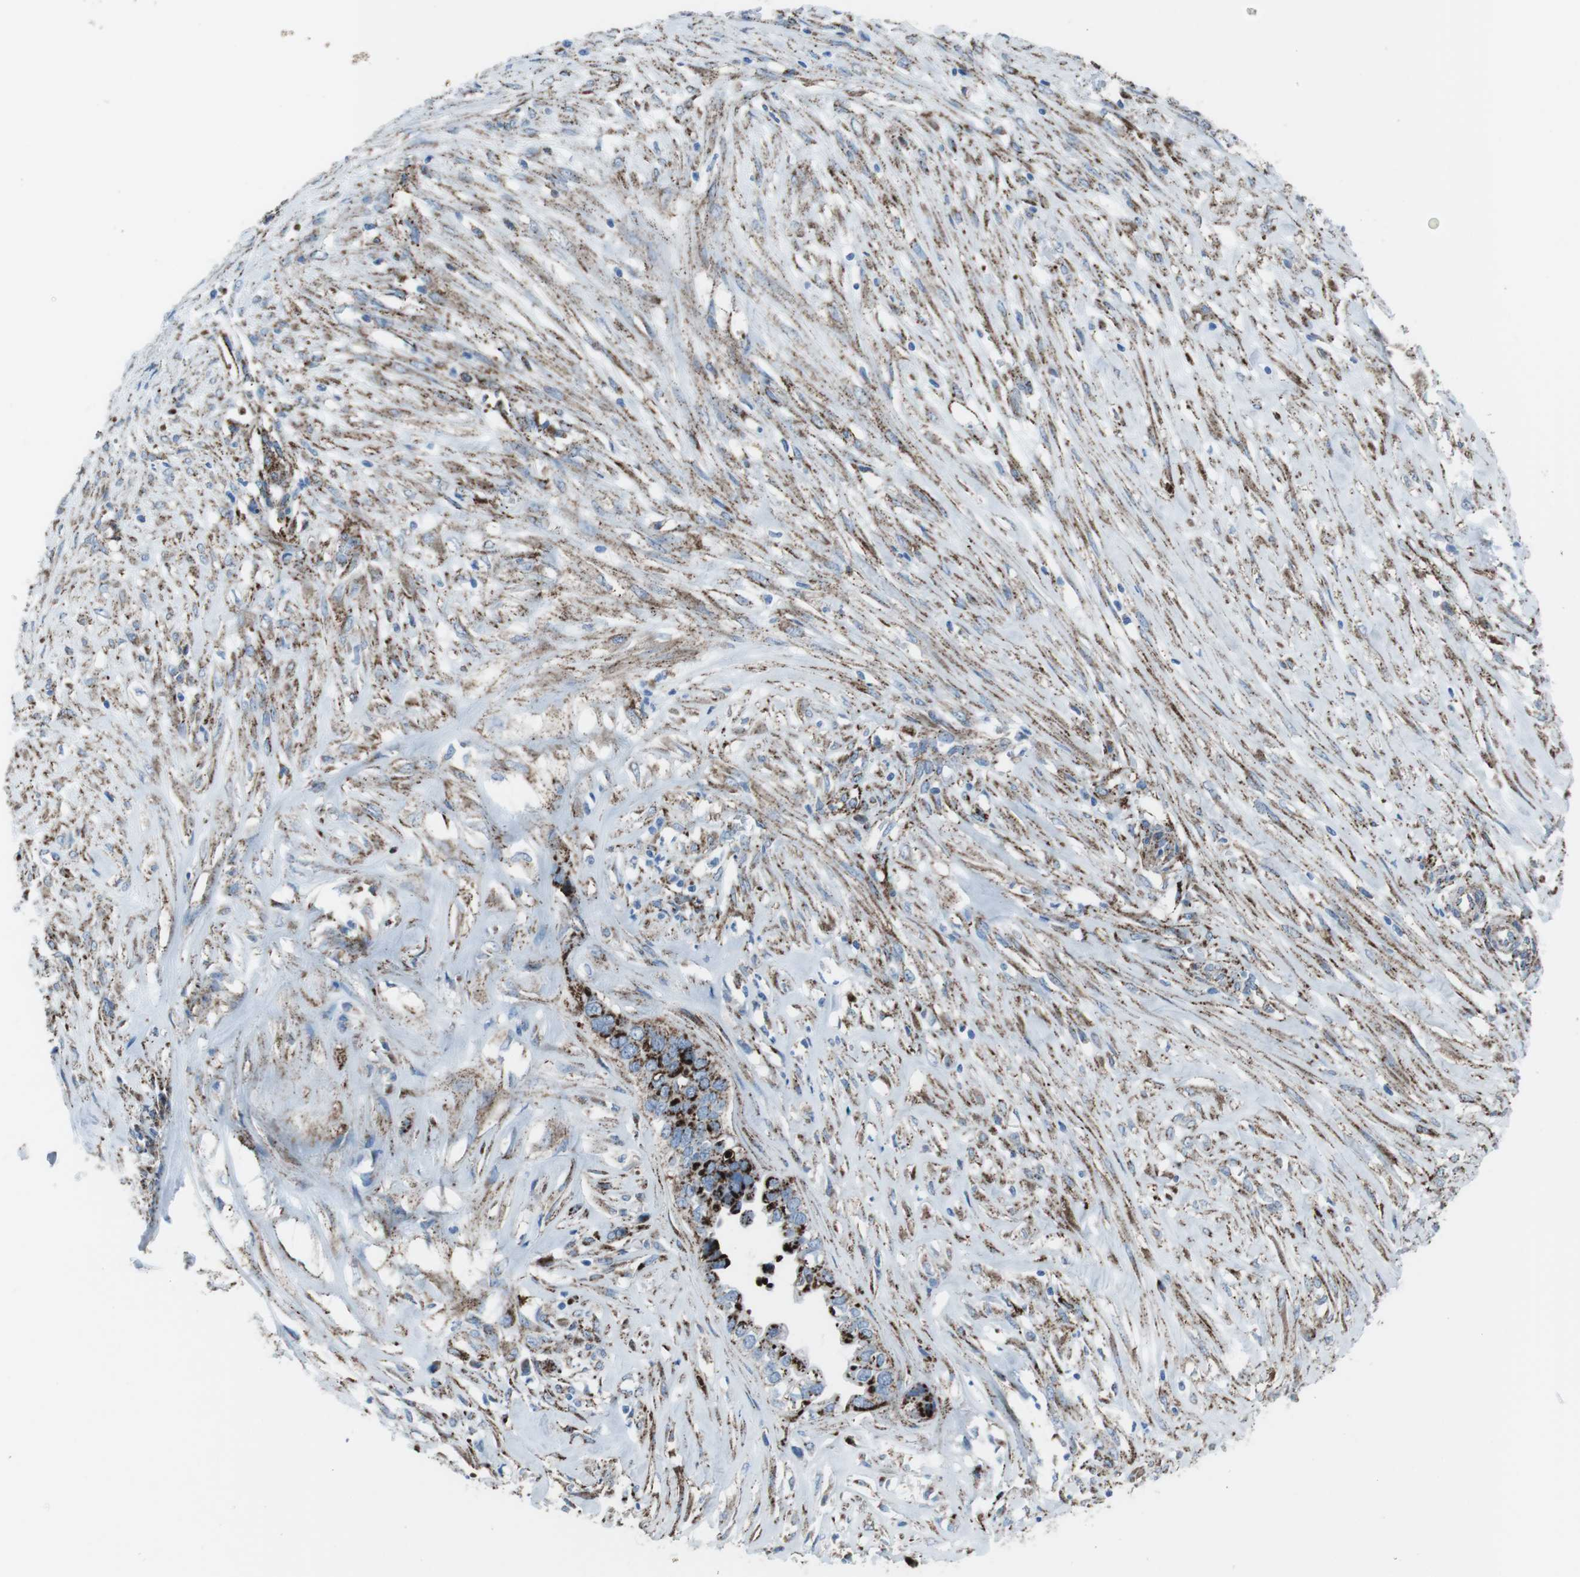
{"staining": {"intensity": "strong", "quantity": ">75%", "location": "cytoplasmic/membranous"}, "tissue": "ovarian cancer", "cell_type": "Tumor cells", "image_type": "cancer", "snomed": [{"axis": "morphology", "description": "Cystadenocarcinoma, mucinous, NOS"}, {"axis": "topography", "description": "Ovary"}], "caption": "About >75% of tumor cells in ovarian mucinous cystadenocarcinoma exhibit strong cytoplasmic/membranous protein staining as visualized by brown immunohistochemical staining.", "gene": "SCARB2", "patient": {"sex": "female", "age": 80}}